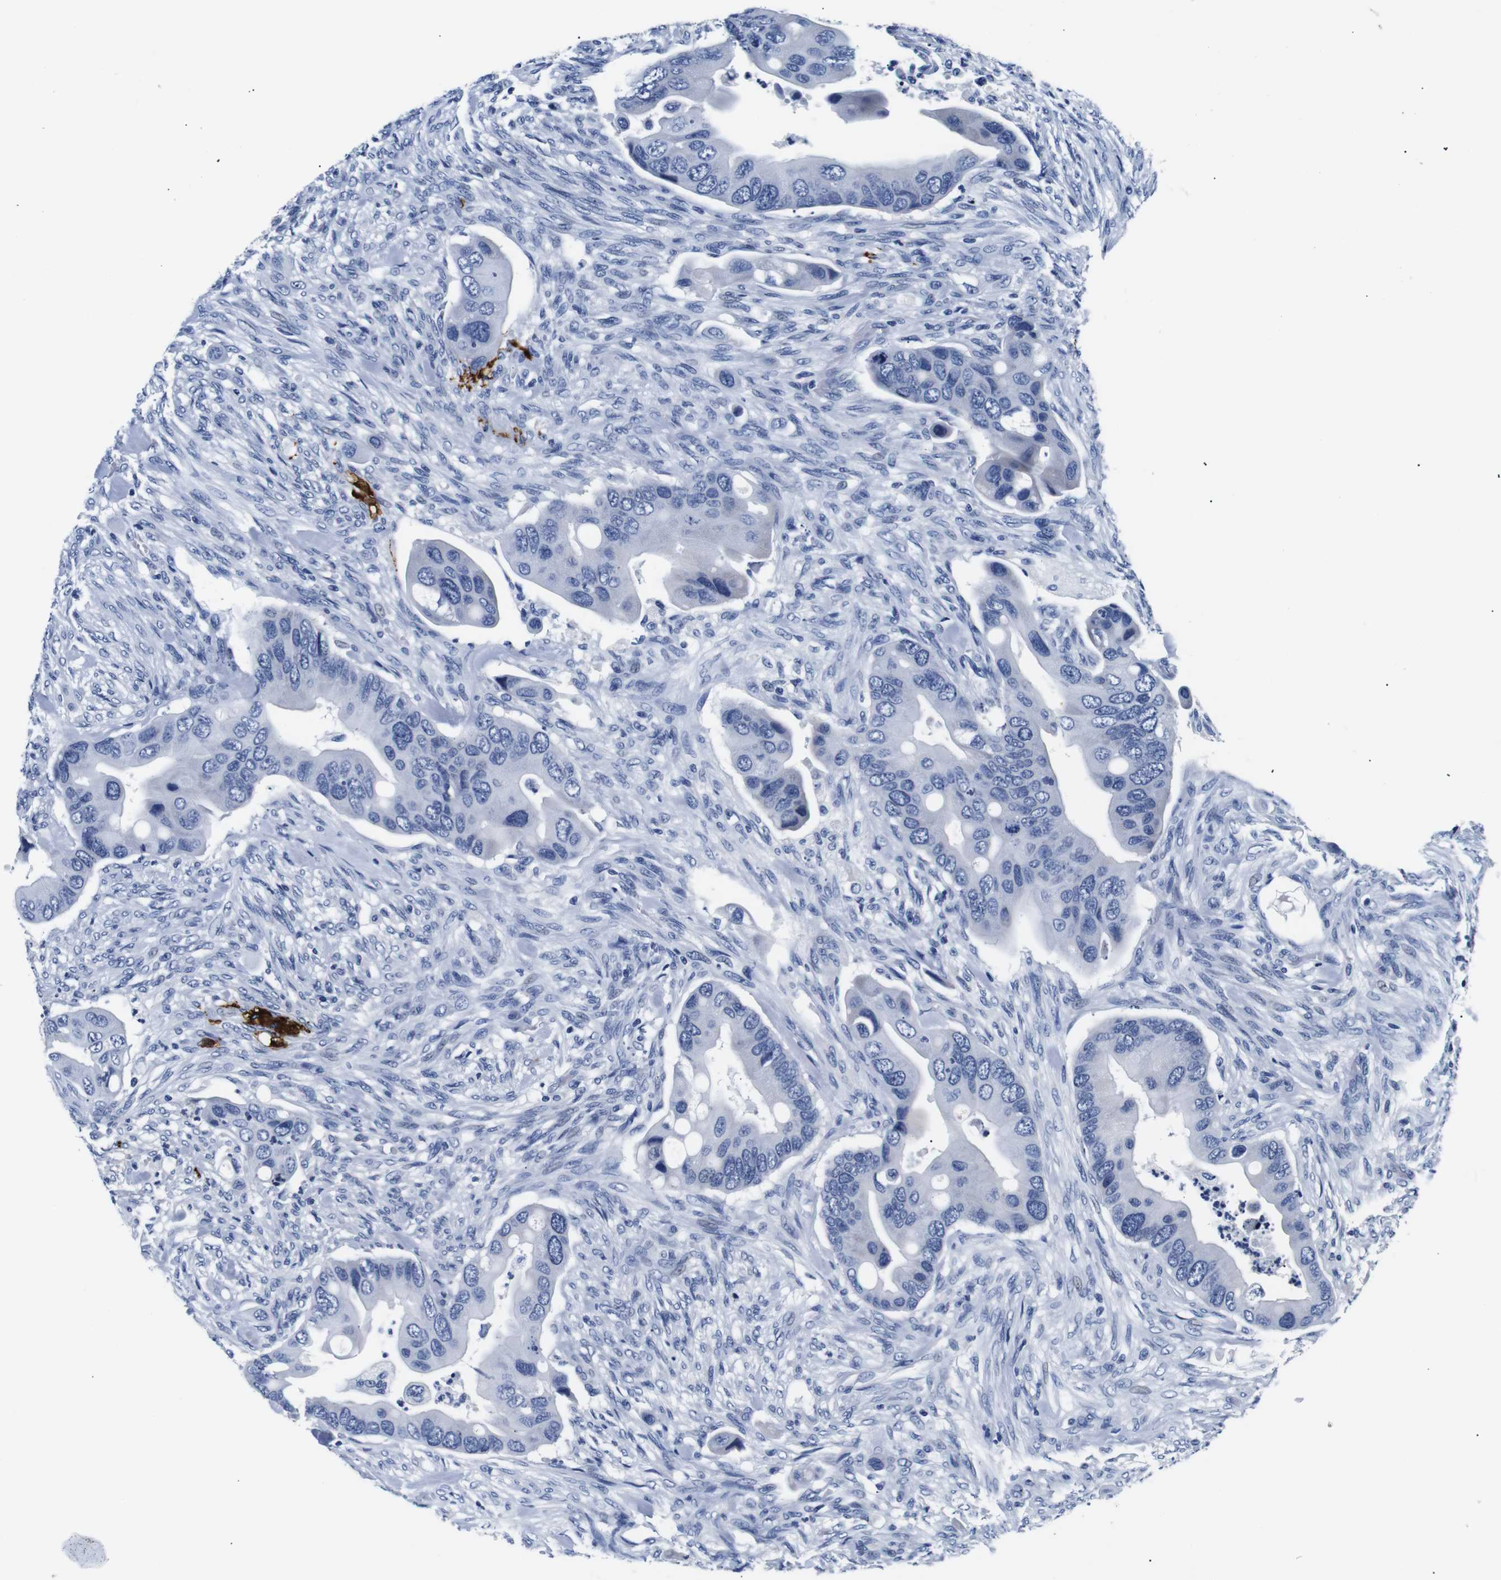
{"staining": {"intensity": "negative", "quantity": "none", "location": "none"}, "tissue": "colorectal cancer", "cell_type": "Tumor cells", "image_type": "cancer", "snomed": [{"axis": "morphology", "description": "Adenocarcinoma, NOS"}, {"axis": "topography", "description": "Rectum"}], "caption": "Adenocarcinoma (colorectal) stained for a protein using immunohistochemistry (IHC) displays no positivity tumor cells.", "gene": "GAP43", "patient": {"sex": "female", "age": 57}}